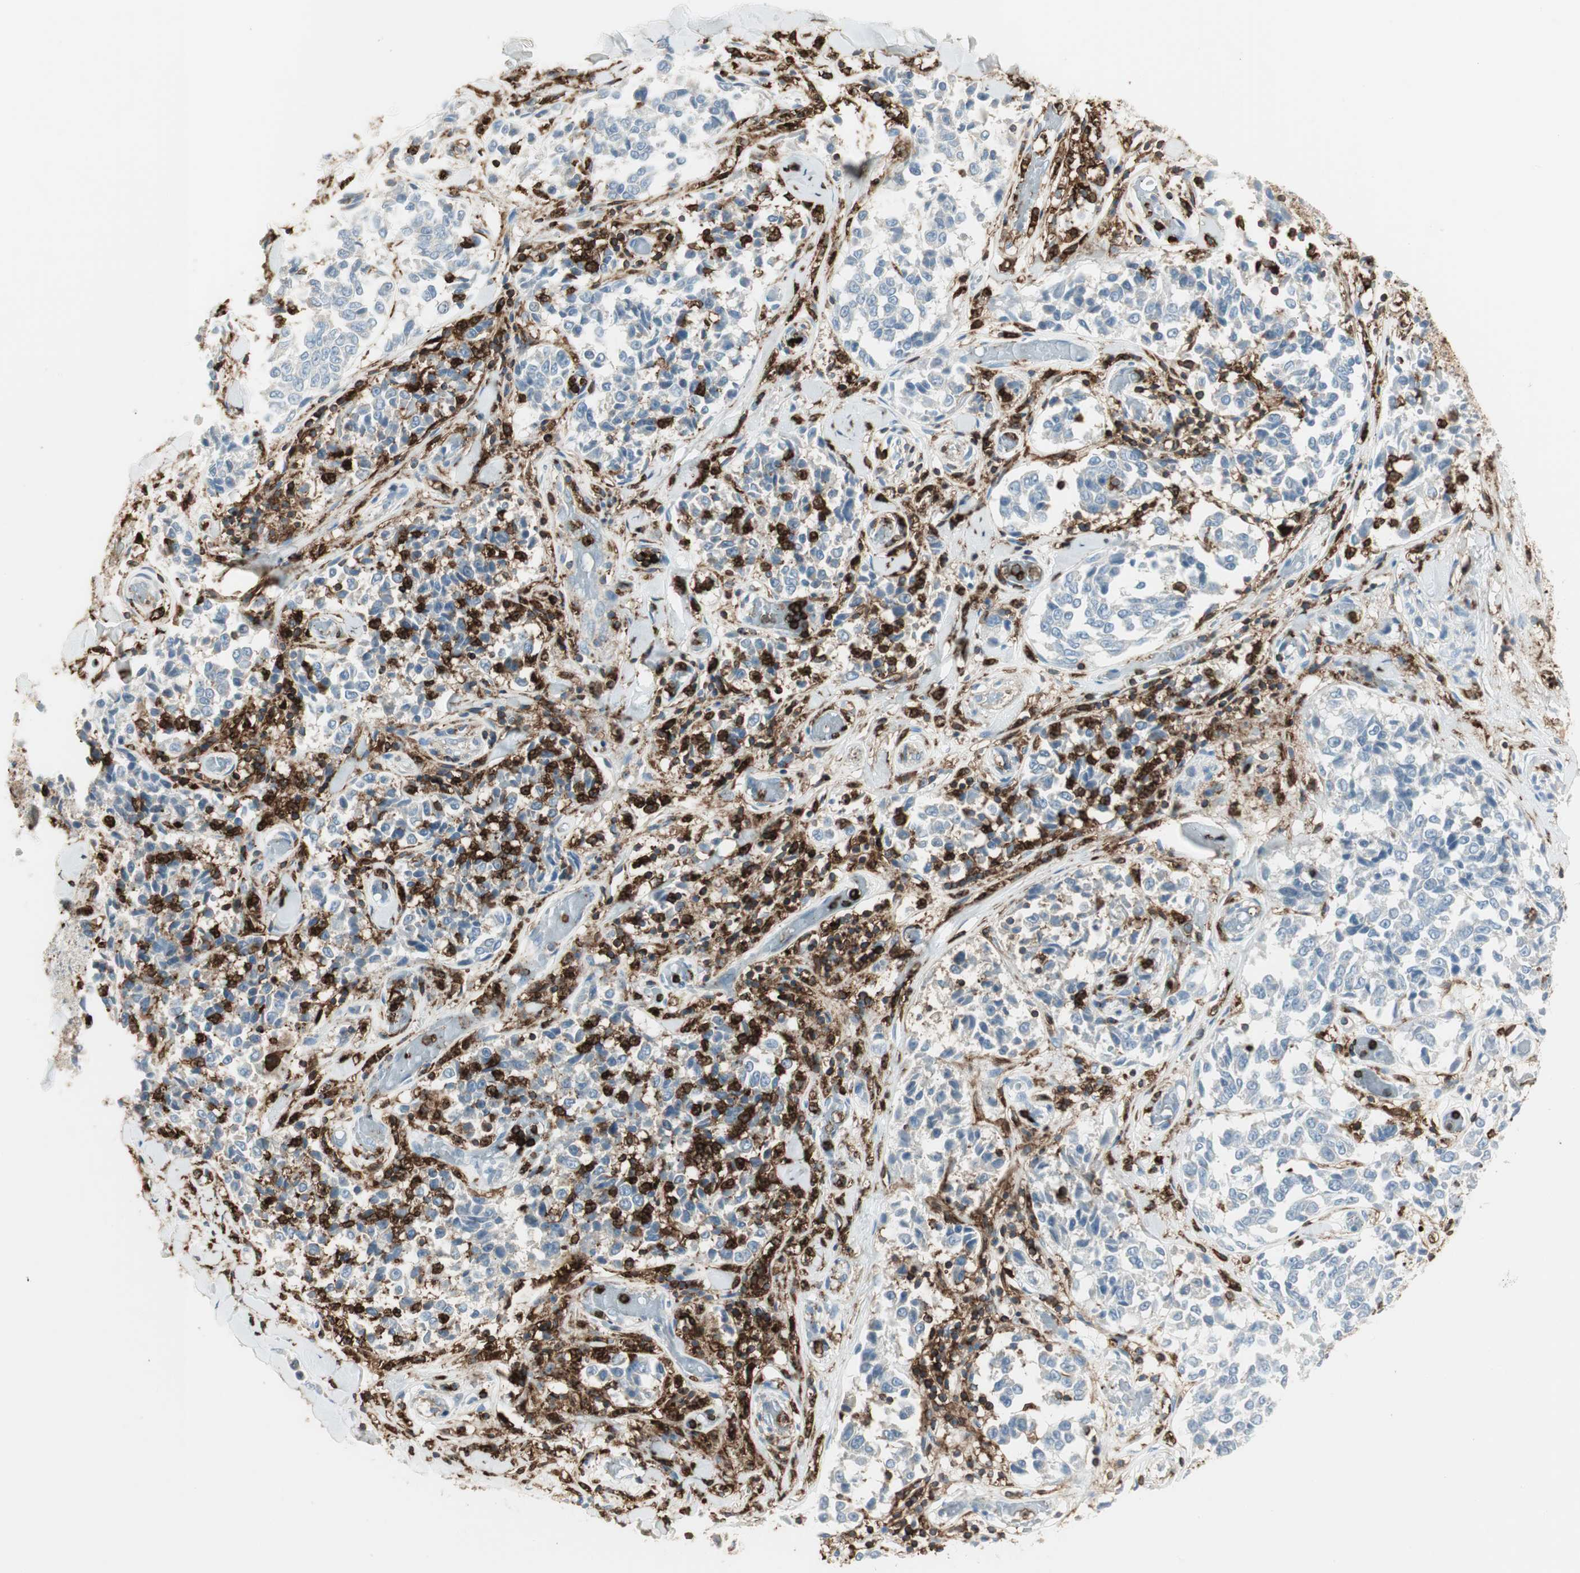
{"staining": {"intensity": "negative", "quantity": "none", "location": "none"}, "tissue": "melanoma", "cell_type": "Tumor cells", "image_type": "cancer", "snomed": [{"axis": "morphology", "description": "Malignant melanoma, NOS"}, {"axis": "topography", "description": "Skin"}], "caption": "This is an IHC micrograph of human malignant melanoma. There is no expression in tumor cells.", "gene": "ITGB2", "patient": {"sex": "female", "age": 64}}